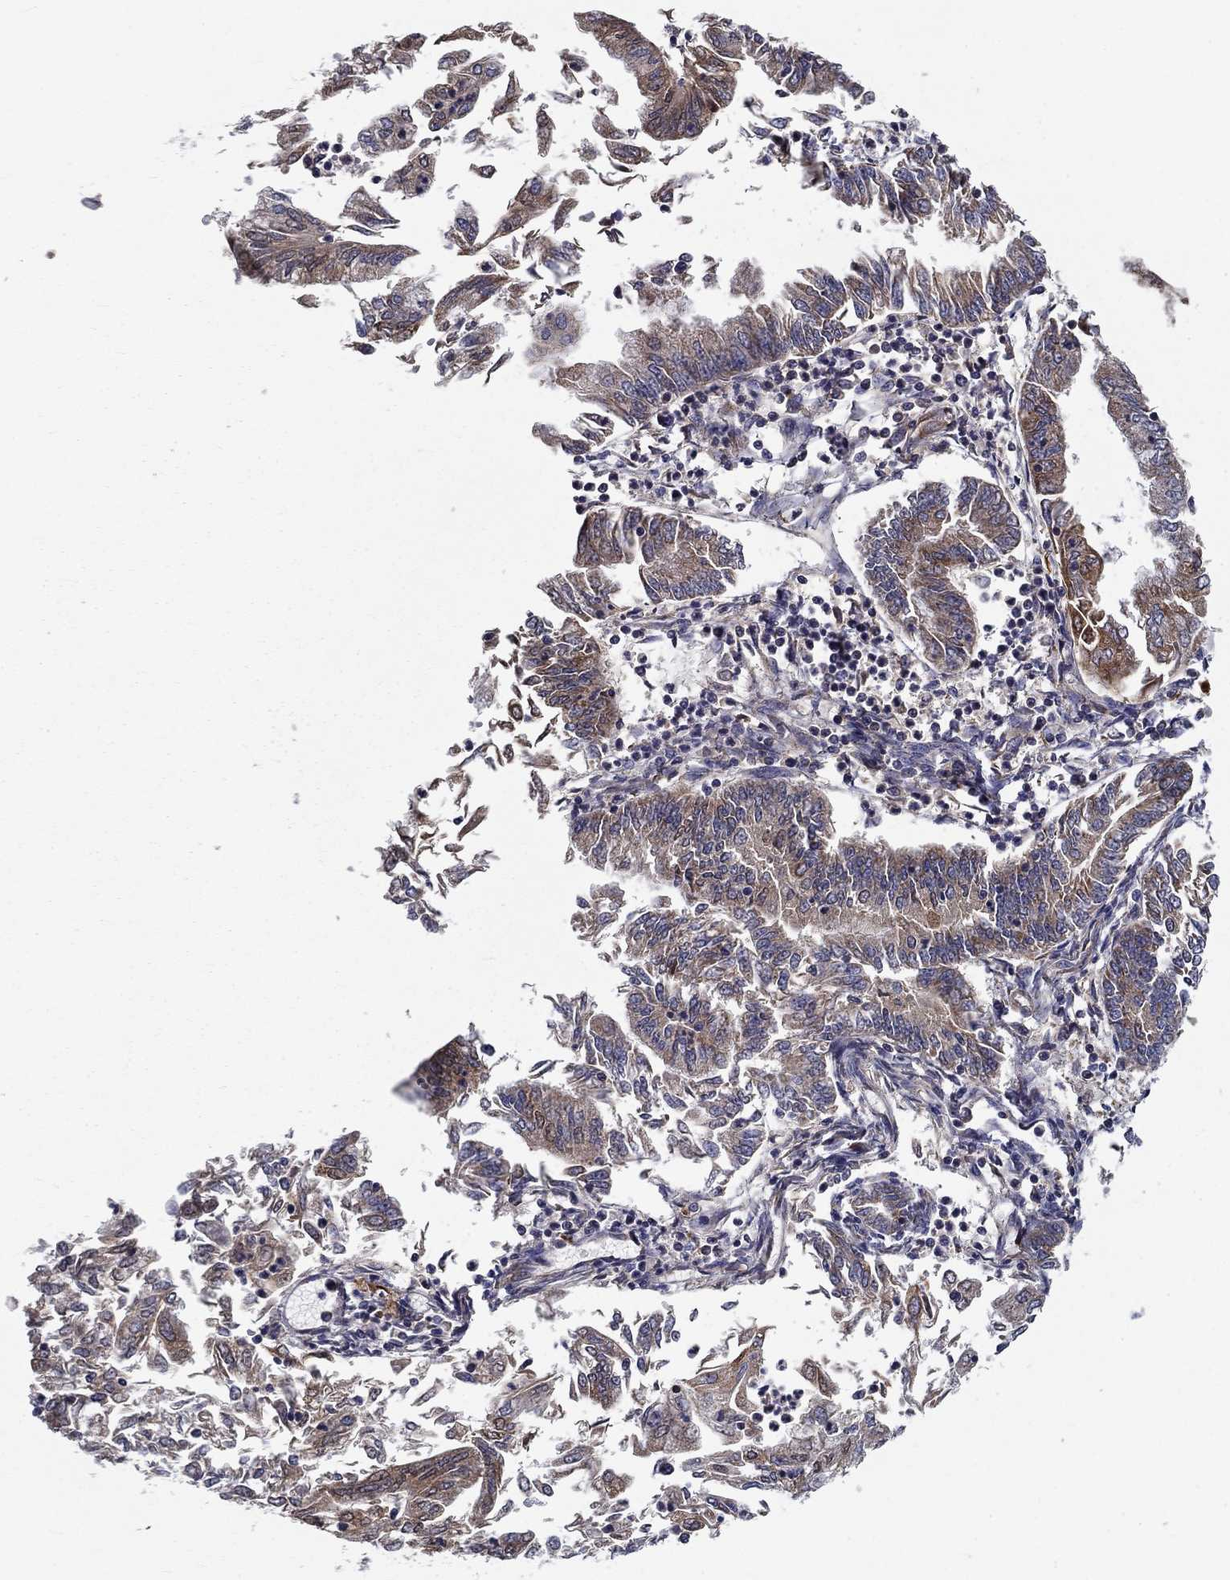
{"staining": {"intensity": "weak", "quantity": ">75%", "location": "cytoplasmic/membranous"}, "tissue": "endometrial cancer", "cell_type": "Tumor cells", "image_type": "cancer", "snomed": [{"axis": "morphology", "description": "Adenocarcinoma, NOS"}, {"axis": "topography", "description": "Endometrium"}], "caption": "A micrograph of endometrial cancer (adenocarcinoma) stained for a protein shows weak cytoplasmic/membranous brown staining in tumor cells.", "gene": "ALDH4A1", "patient": {"sex": "female", "age": 55}}